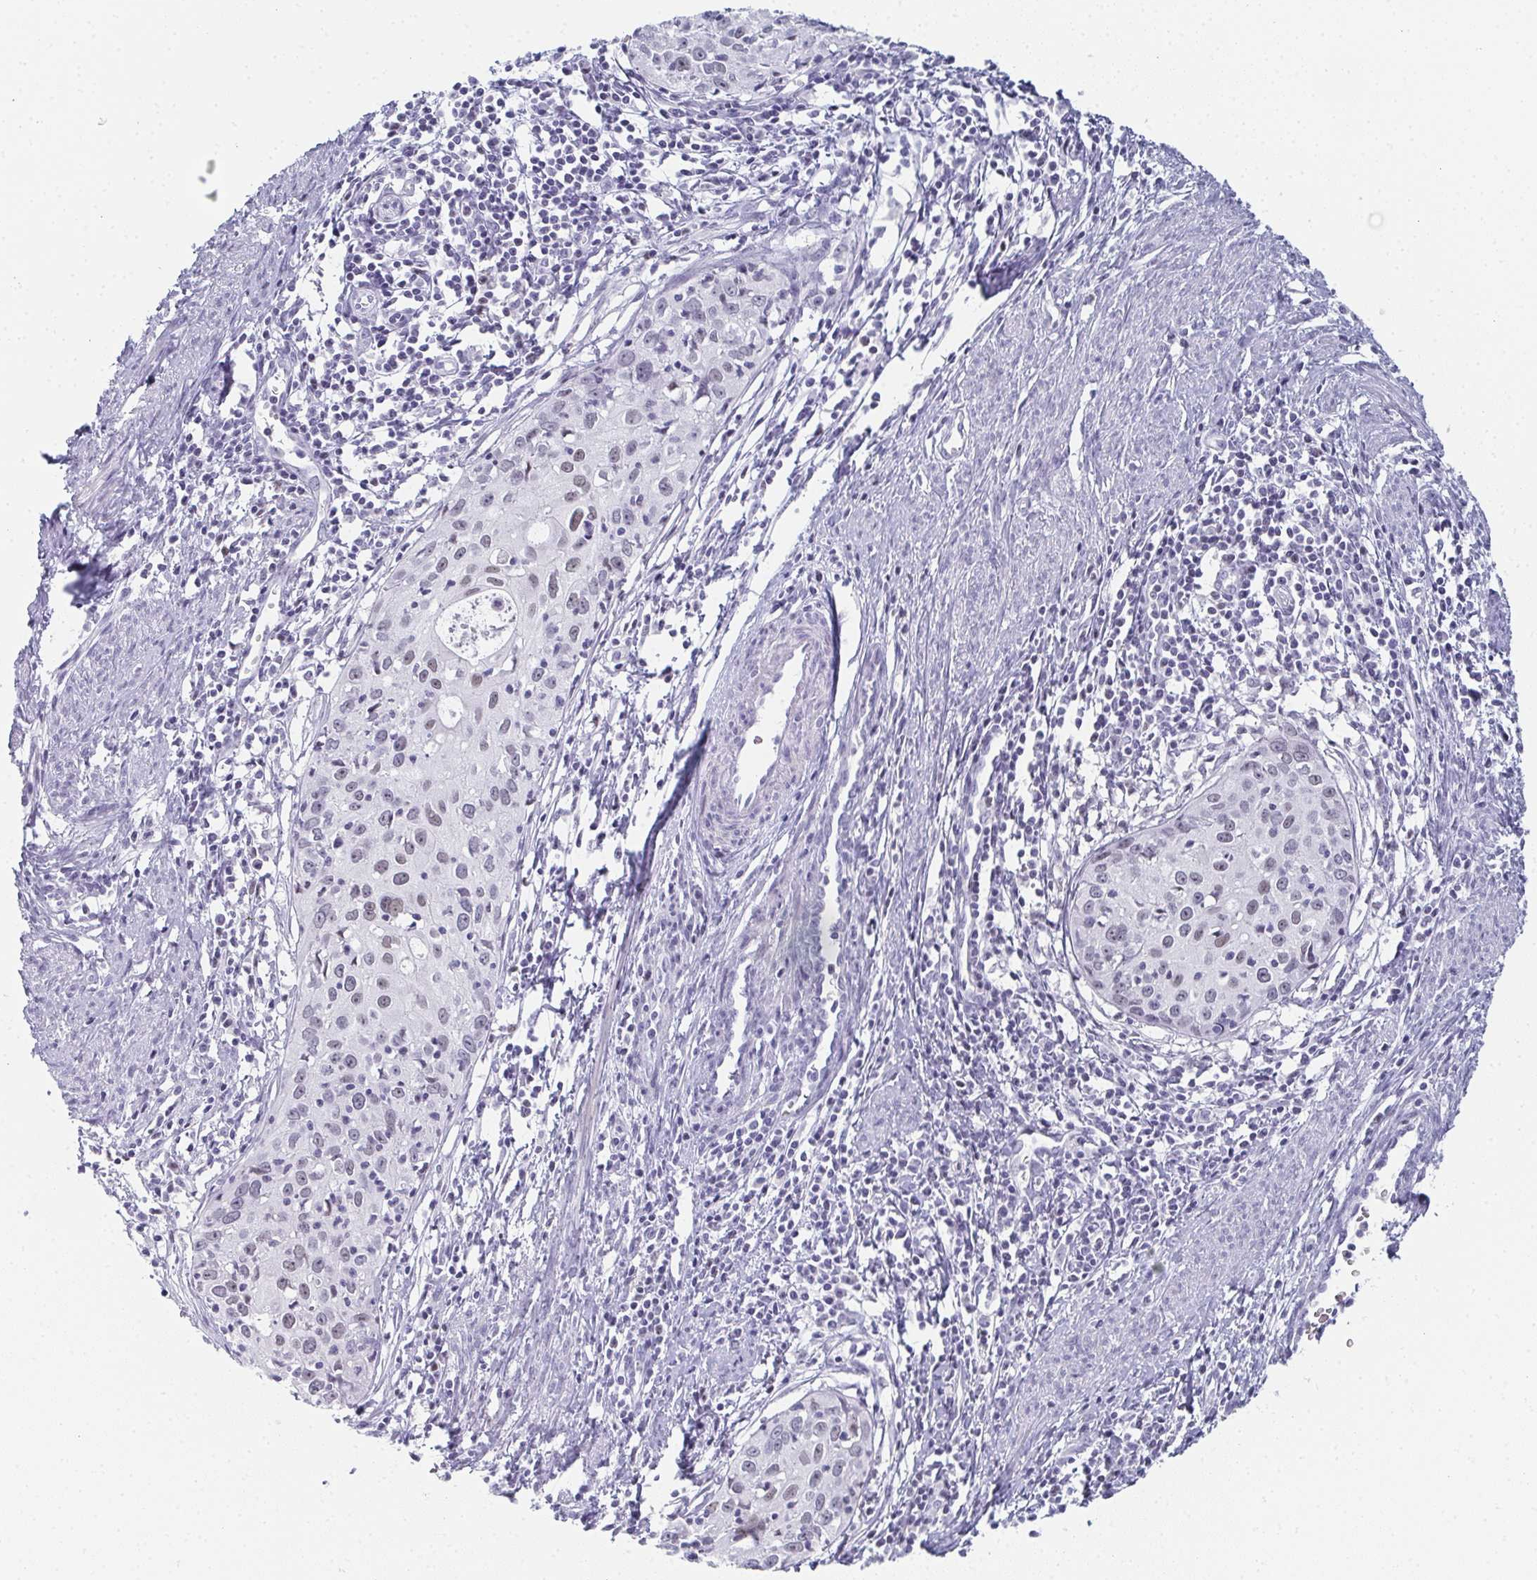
{"staining": {"intensity": "negative", "quantity": "none", "location": "none"}, "tissue": "cervical cancer", "cell_type": "Tumor cells", "image_type": "cancer", "snomed": [{"axis": "morphology", "description": "Squamous cell carcinoma, NOS"}, {"axis": "topography", "description": "Cervix"}], "caption": "An immunohistochemistry photomicrograph of squamous cell carcinoma (cervical) is shown. There is no staining in tumor cells of squamous cell carcinoma (cervical). (DAB (3,3'-diaminobenzidine) immunohistochemistry (IHC) visualized using brightfield microscopy, high magnification).", "gene": "PYCR3", "patient": {"sex": "female", "age": 40}}